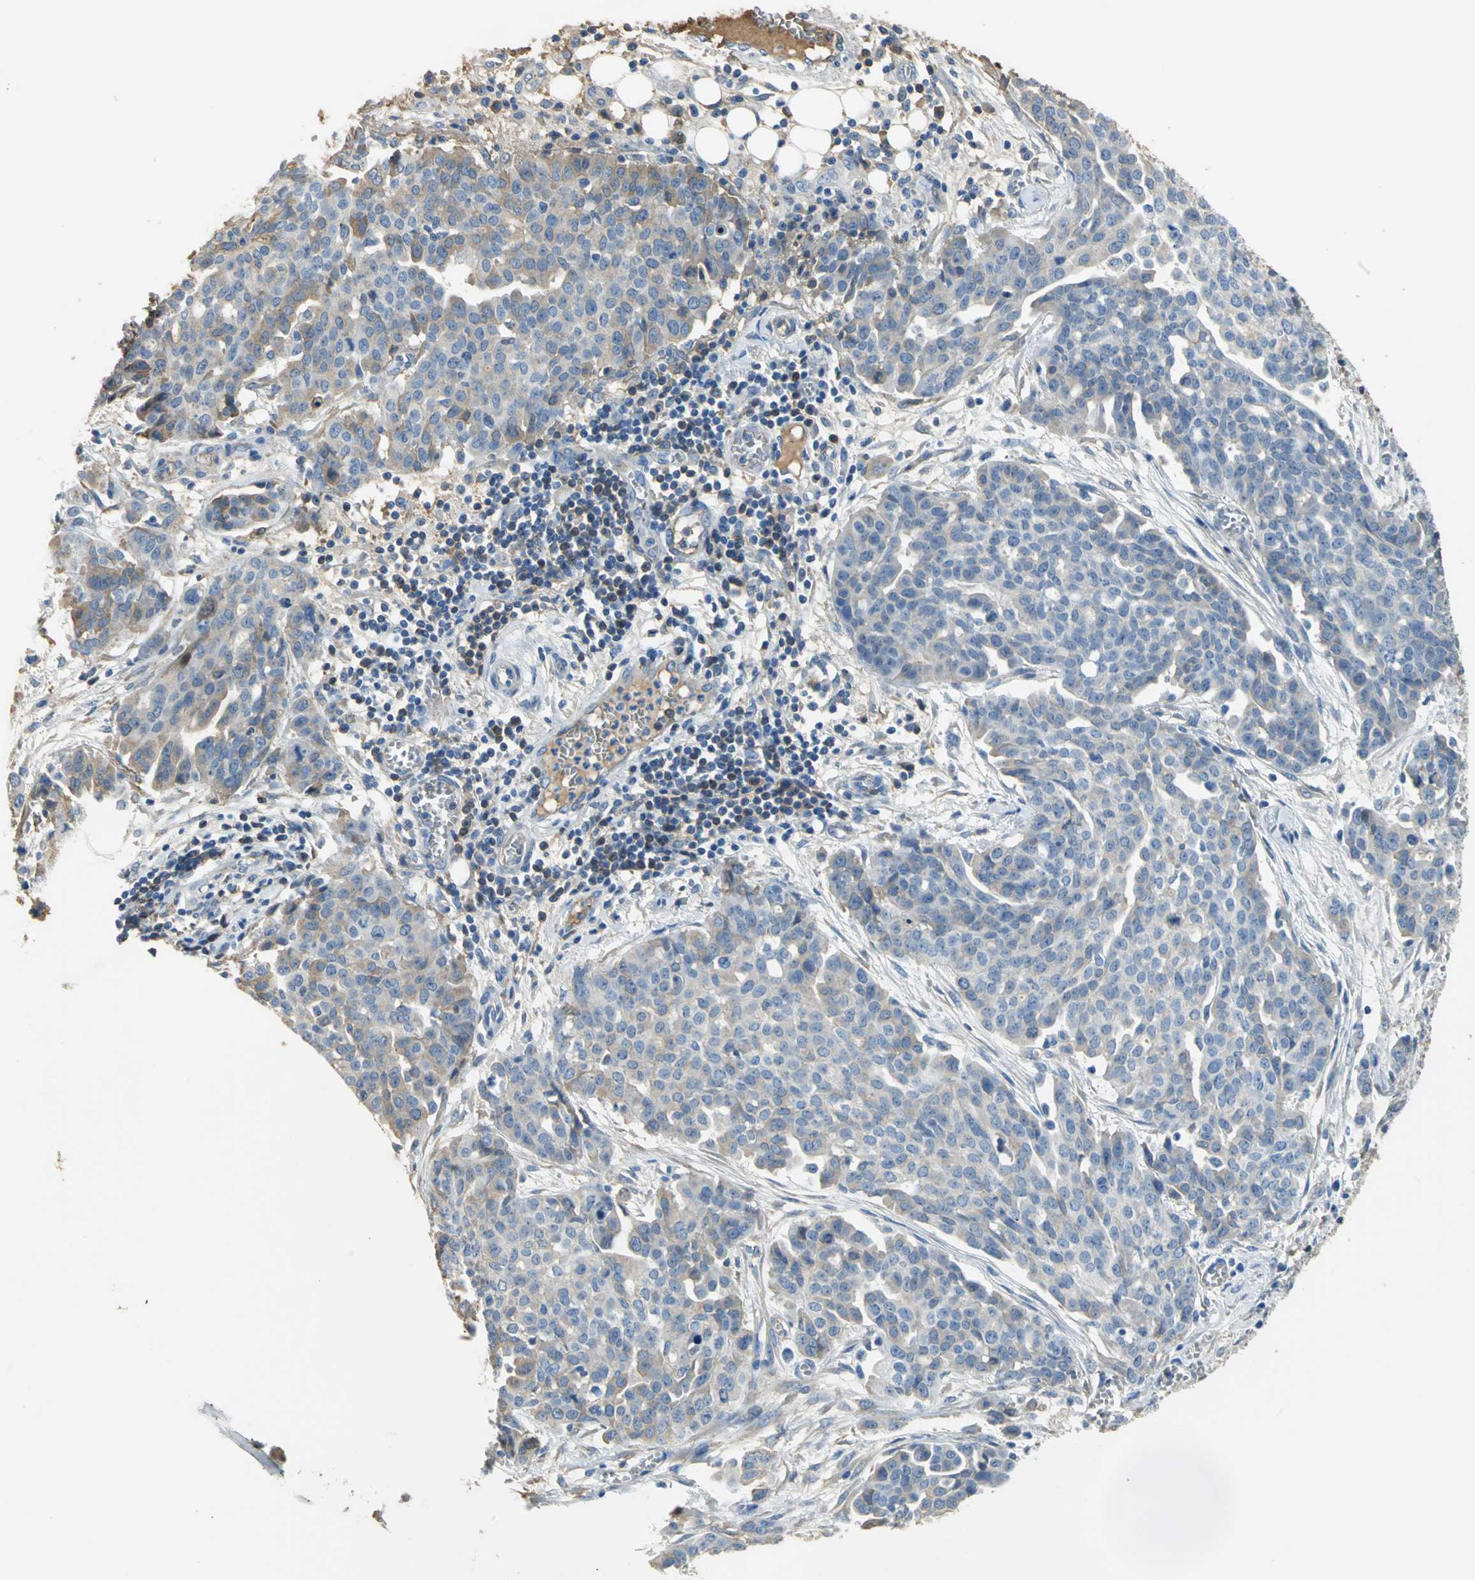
{"staining": {"intensity": "moderate", "quantity": ">75%", "location": "cytoplasmic/membranous"}, "tissue": "ovarian cancer", "cell_type": "Tumor cells", "image_type": "cancer", "snomed": [{"axis": "morphology", "description": "Cystadenocarcinoma, serous, NOS"}, {"axis": "topography", "description": "Soft tissue"}, {"axis": "topography", "description": "Ovary"}], "caption": "This histopathology image displays ovarian cancer stained with immunohistochemistry (IHC) to label a protein in brown. The cytoplasmic/membranous of tumor cells show moderate positivity for the protein. Nuclei are counter-stained blue.", "gene": "GYG2", "patient": {"sex": "female", "age": 57}}